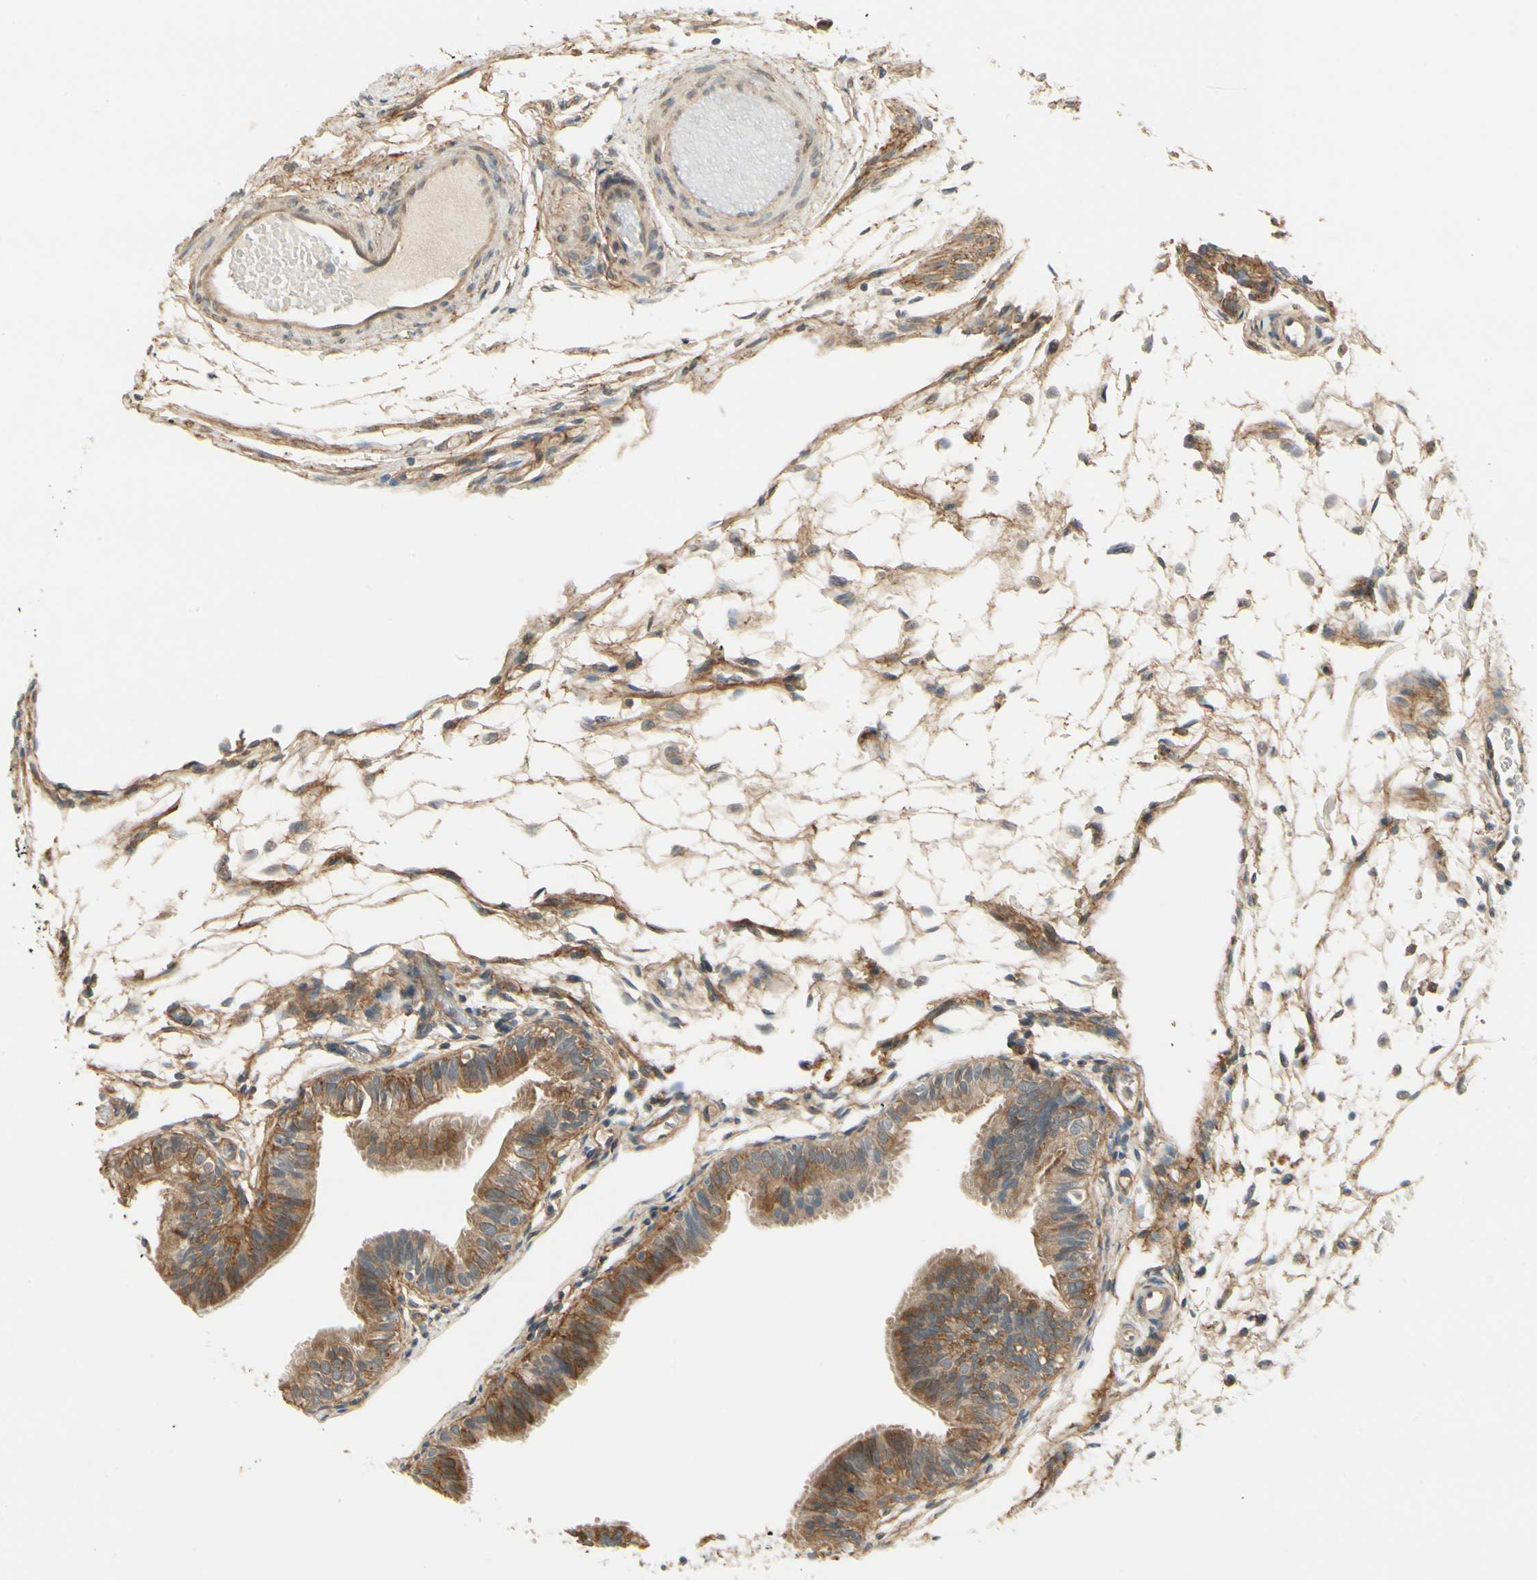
{"staining": {"intensity": "moderate", "quantity": ">75%", "location": "cytoplasmic/membranous"}, "tissue": "fallopian tube", "cell_type": "Glandular cells", "image_type": "normal", "snomed": [{"axis": "morphology", "description": "Normal tissue, NOS"}, {"axis": "morphology", "description": "Dermoid, NOS"}, {"axis": "topography", "description": "Fallopian tube"}], "caption": "This is an image of immunohistochemistry staining of benign fallopian tube, which shows moderate expression in the cytoplasmic/membranous of glandular cells.", "gene": "EPHB3", "patient": {"sex": "female", "age": 33}}